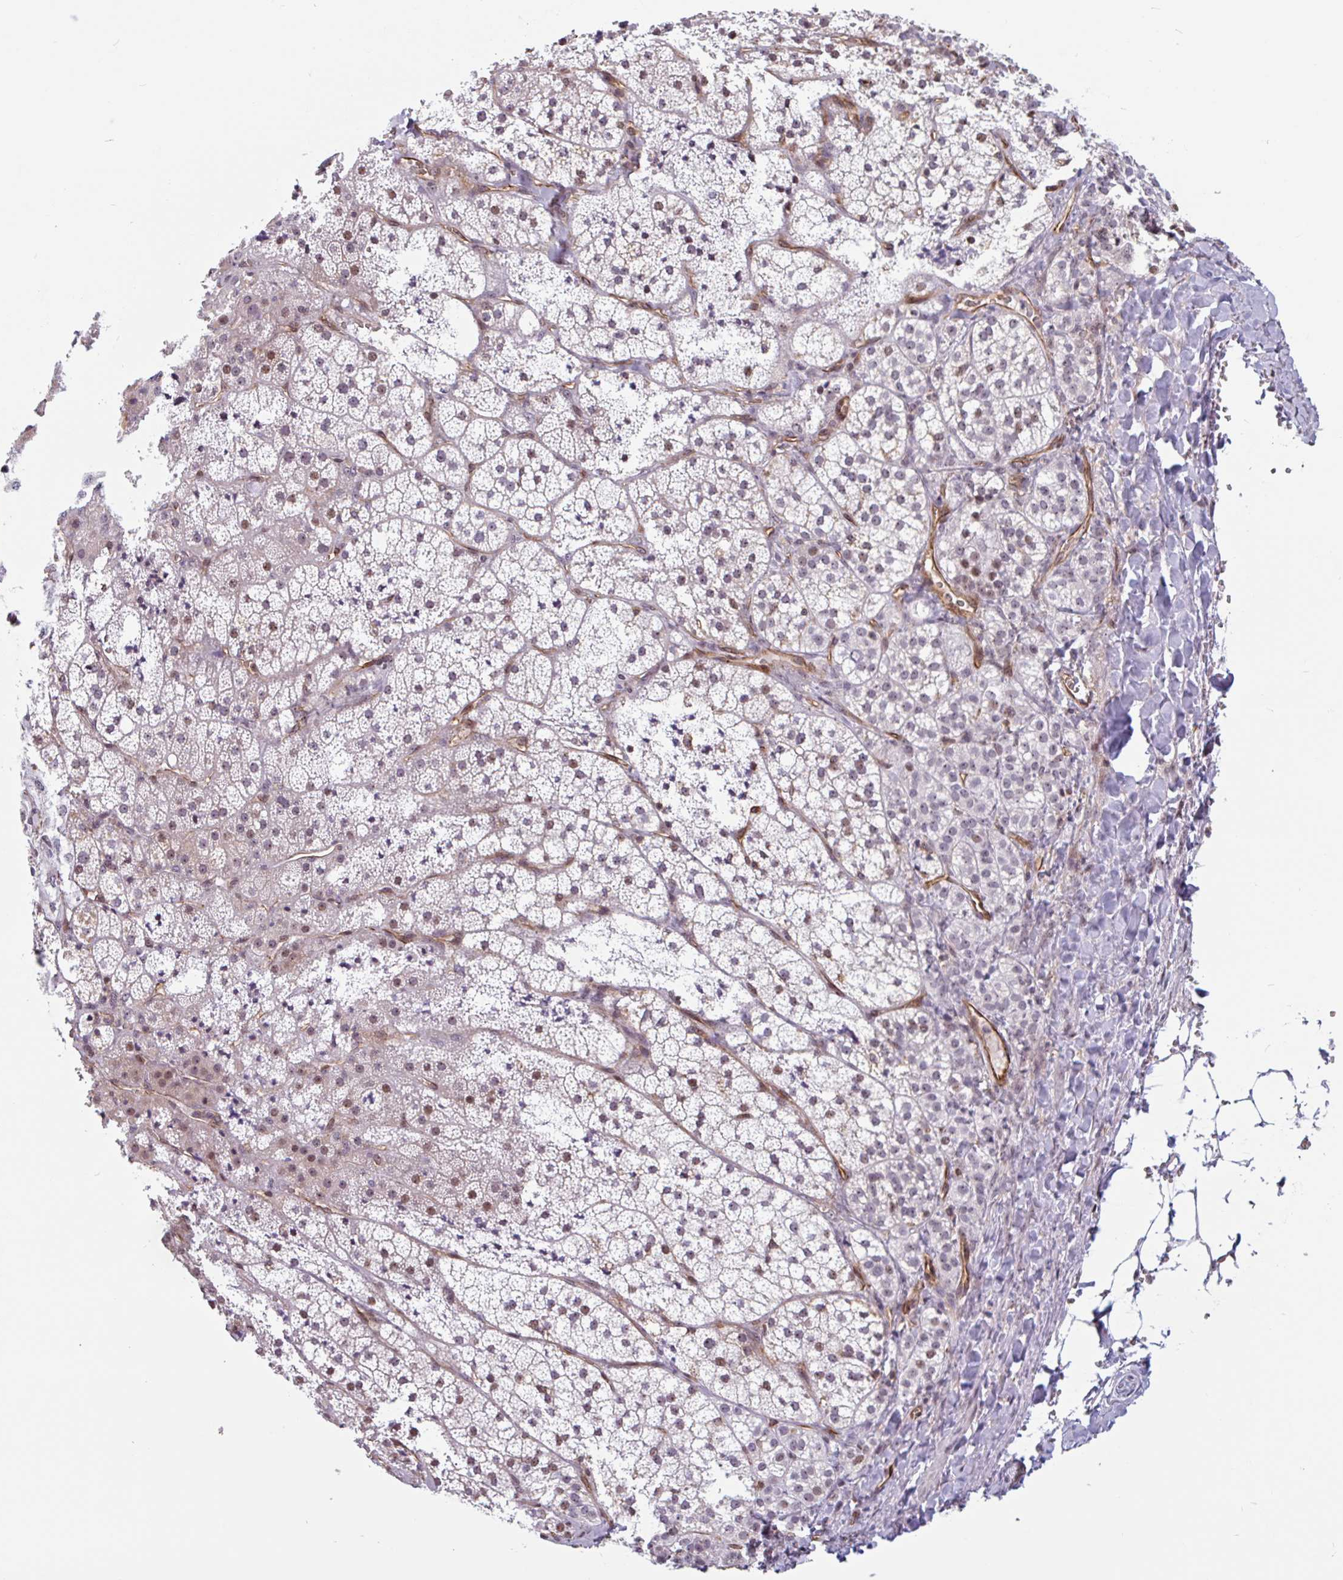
{"staining": {"intensity": "moderate", "quantity": "<25%", "location": "nuclear"}, "tissue": "adrenal gland", "cell_type": "Glandular cells", "image_type": "normal", "snomed": [{"axis": "morphology", "description": "Normal tissue, NOS"}, {"axis": "topography", "description": "Adrenal gland"}], "caption": "This micrograph shows benign adrenal gland stained with immunohistochemistry (IHC) to label a protein in brown. The nuclear of glandular cells show moderate positivity for the protein. Nuclei are counter-stained blue.", "gene": "ZNF689", "patient": {"sex": "male", "age": 53}}